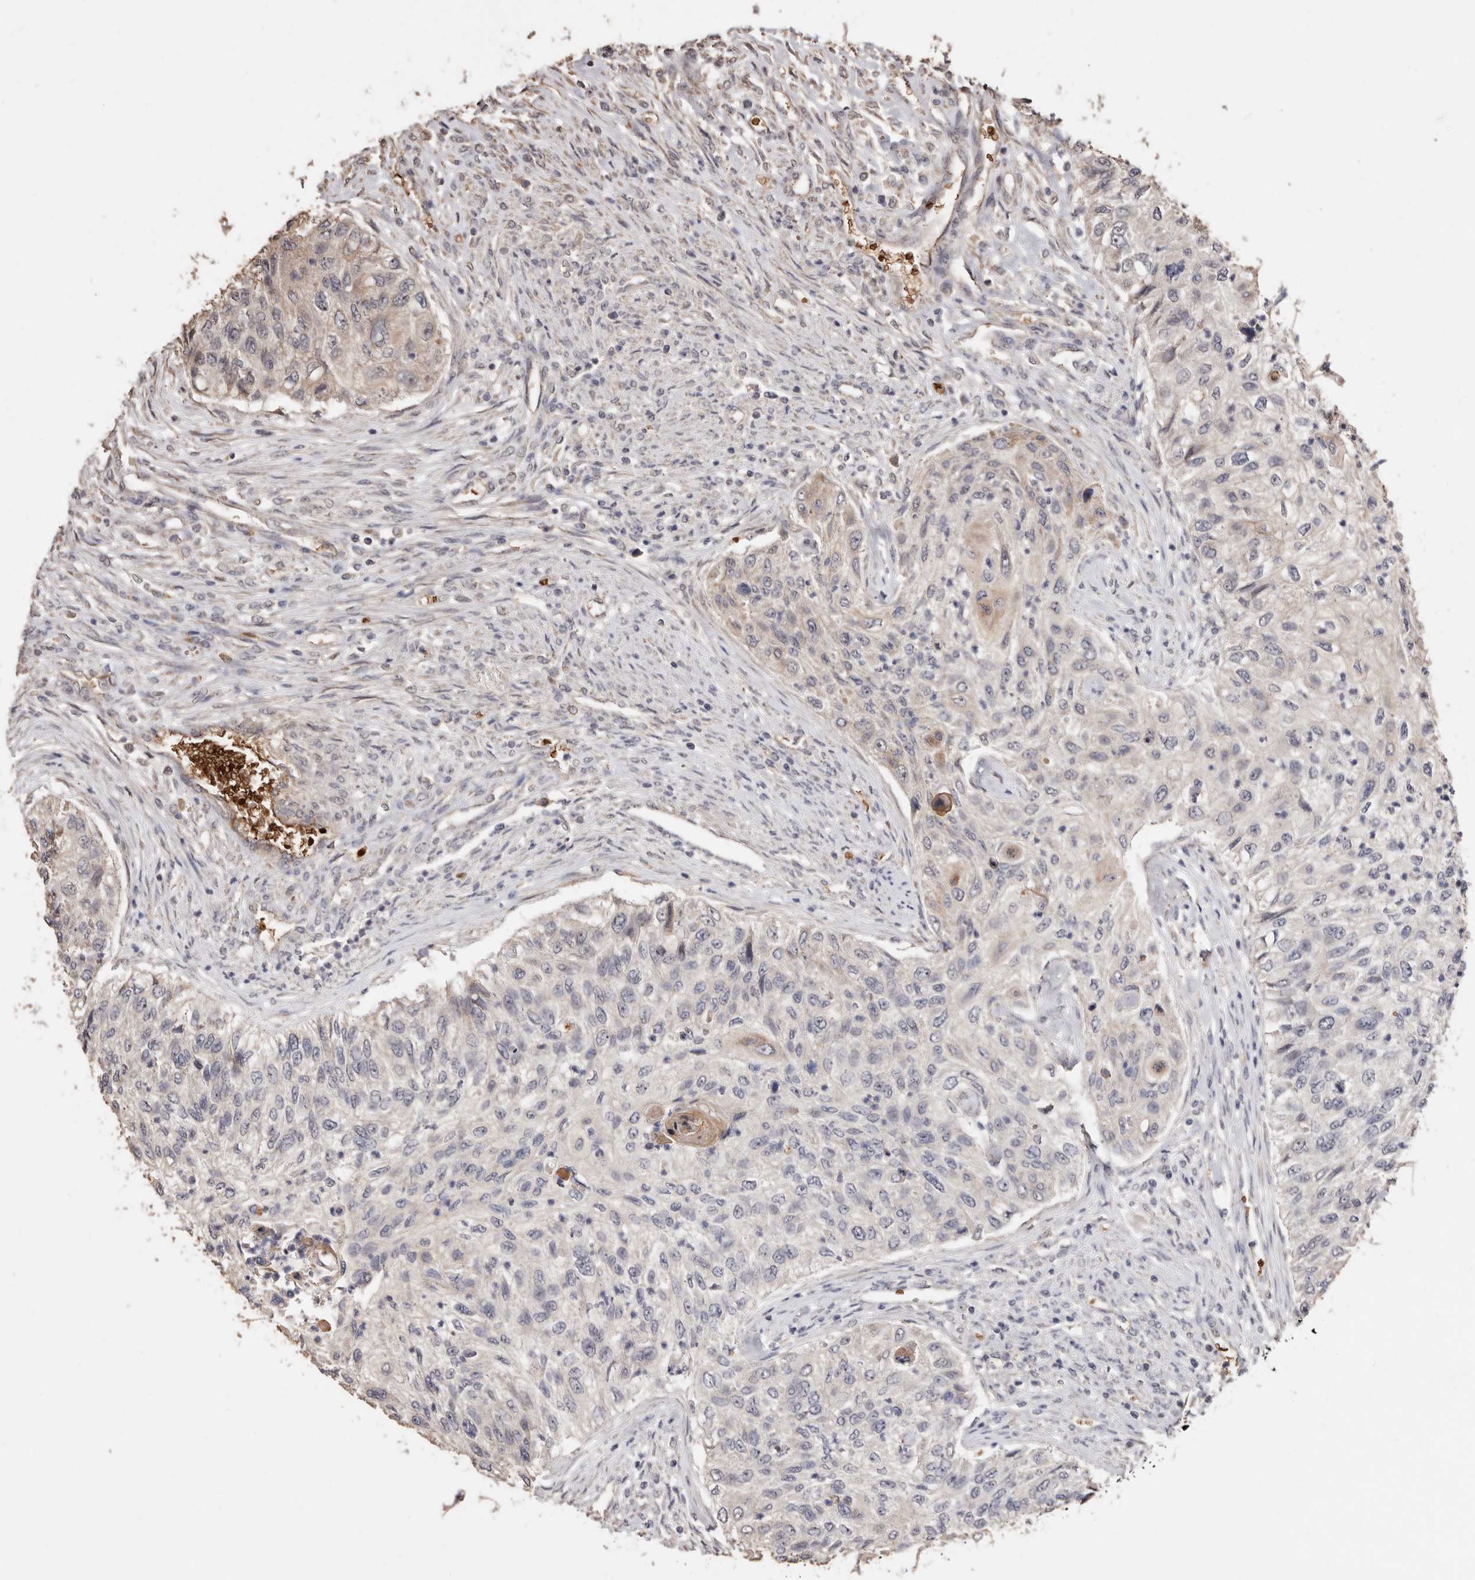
{"staining": {"intensity": "weak", "quantity": "<25%", "location": "cytoplasmic/membranous"}, "tissue": "urothelial cancer", "cell_type": "Tumor cells", "image_type": "cancer", "snomed": [{"axis": "morphology", "description": "Urothelial carcinoma, High grade"}, {"axis": "topography", "description": "Urinary bladder"}], "caption": "High magnification brightfield microscopy of high-grade urothelial carcinoma stained with DAB (brown) and counterstained with hematoxylin (blue): tumor cells show no significant positivity.", "gene": "GRAMD2A", "patient": {"sex": "female", "age": 60}}